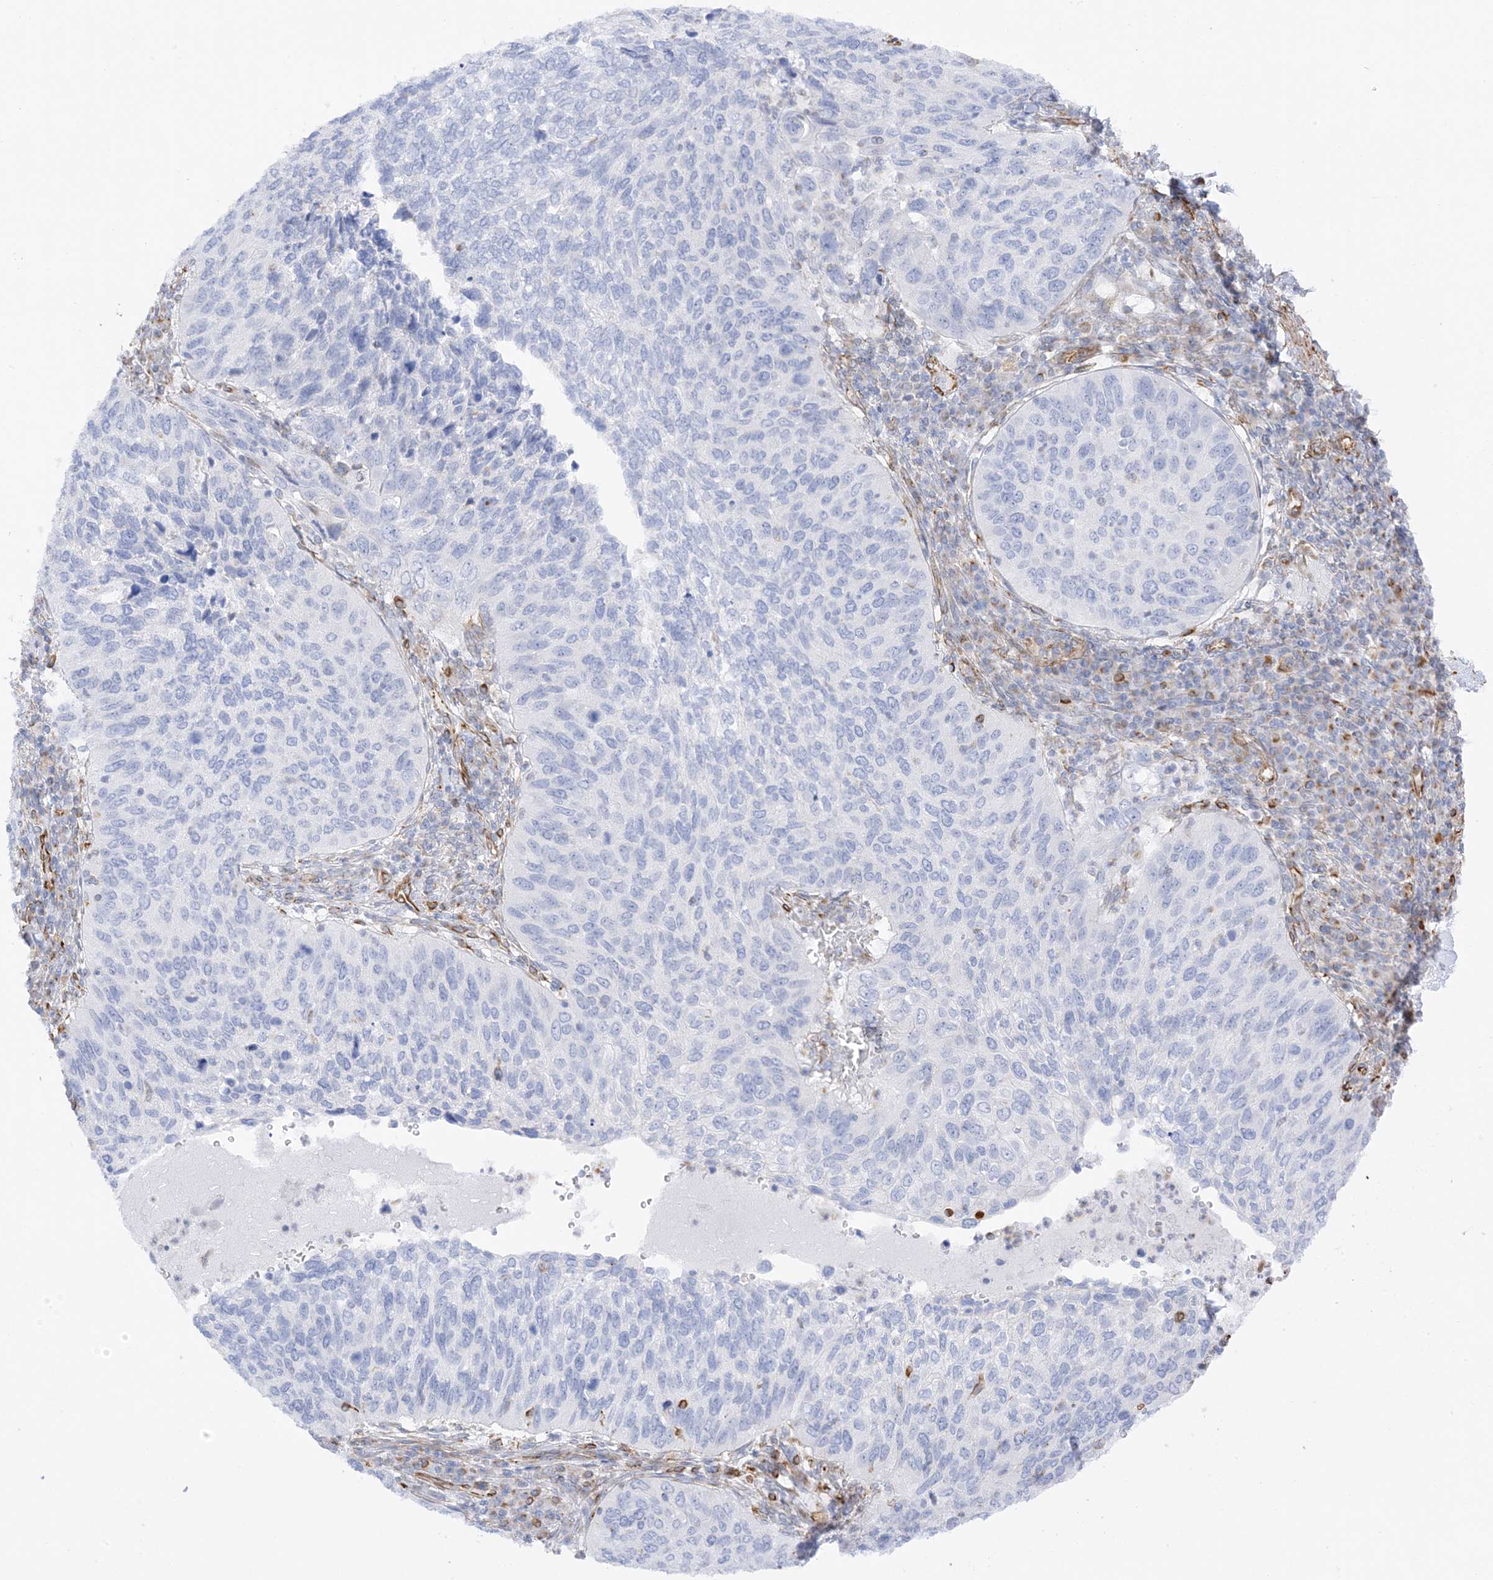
{"staining": {"intensity": "negative", "quantity": "none", "location": "none"}, "tissue": "cervical cancer", "cell_type": "Tumor cells", "image_type": "cancer", "snomed": [{"axis": "morphology", "description": "Squamous cell carcinoma, NOS"}, {"axis": "topography", "description": "Cervix"}], "caption": "High power microscopy histopathology image of an immunohistochemistry (IHC) micrograph of cervical cancer (squamous cell carcinoma), revealing no significant expression in tumor cells.", "gene": "PID1", "patient": {"sex": "female", "age": 38}}